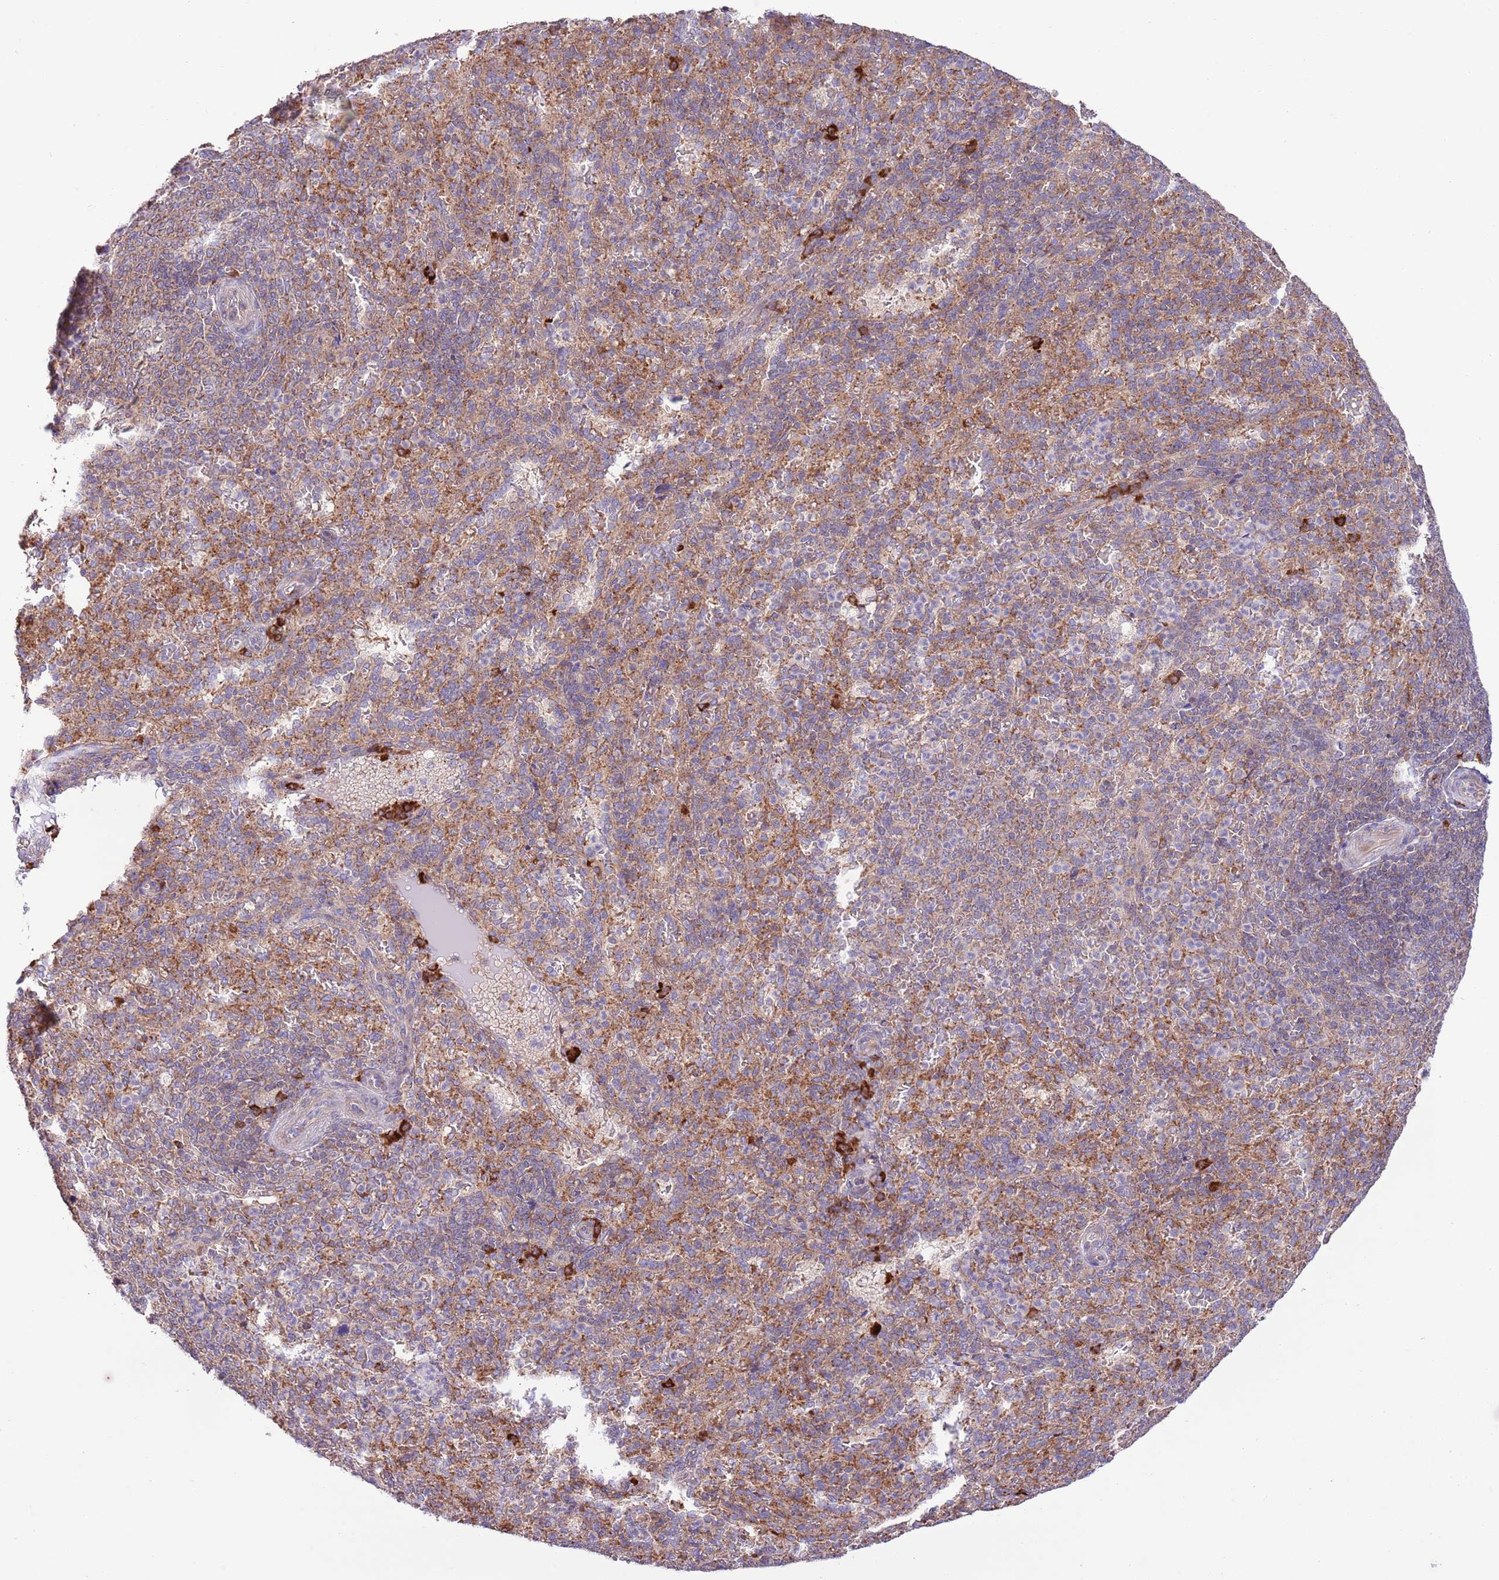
{"staining": {"intensity": "moderate", "quantity": "<25%", "location": "cytoplasmic/membranous"}, "tissue": "spleen", "cell_type": "Cells in red pulp", "image_type": "normal", "snomed": [{"axis": "morphology", "description": "Normal tissue, NOS"}, {"axis": "topography", "description": "Spleen"}], "caption": "Moderate cytoplasmic/membranous staining is present in approximately <25% of cells in red pulp in unremarkable spleen.", "gene": "DAND5", "patient": {"sex": "female", "age": 21}}